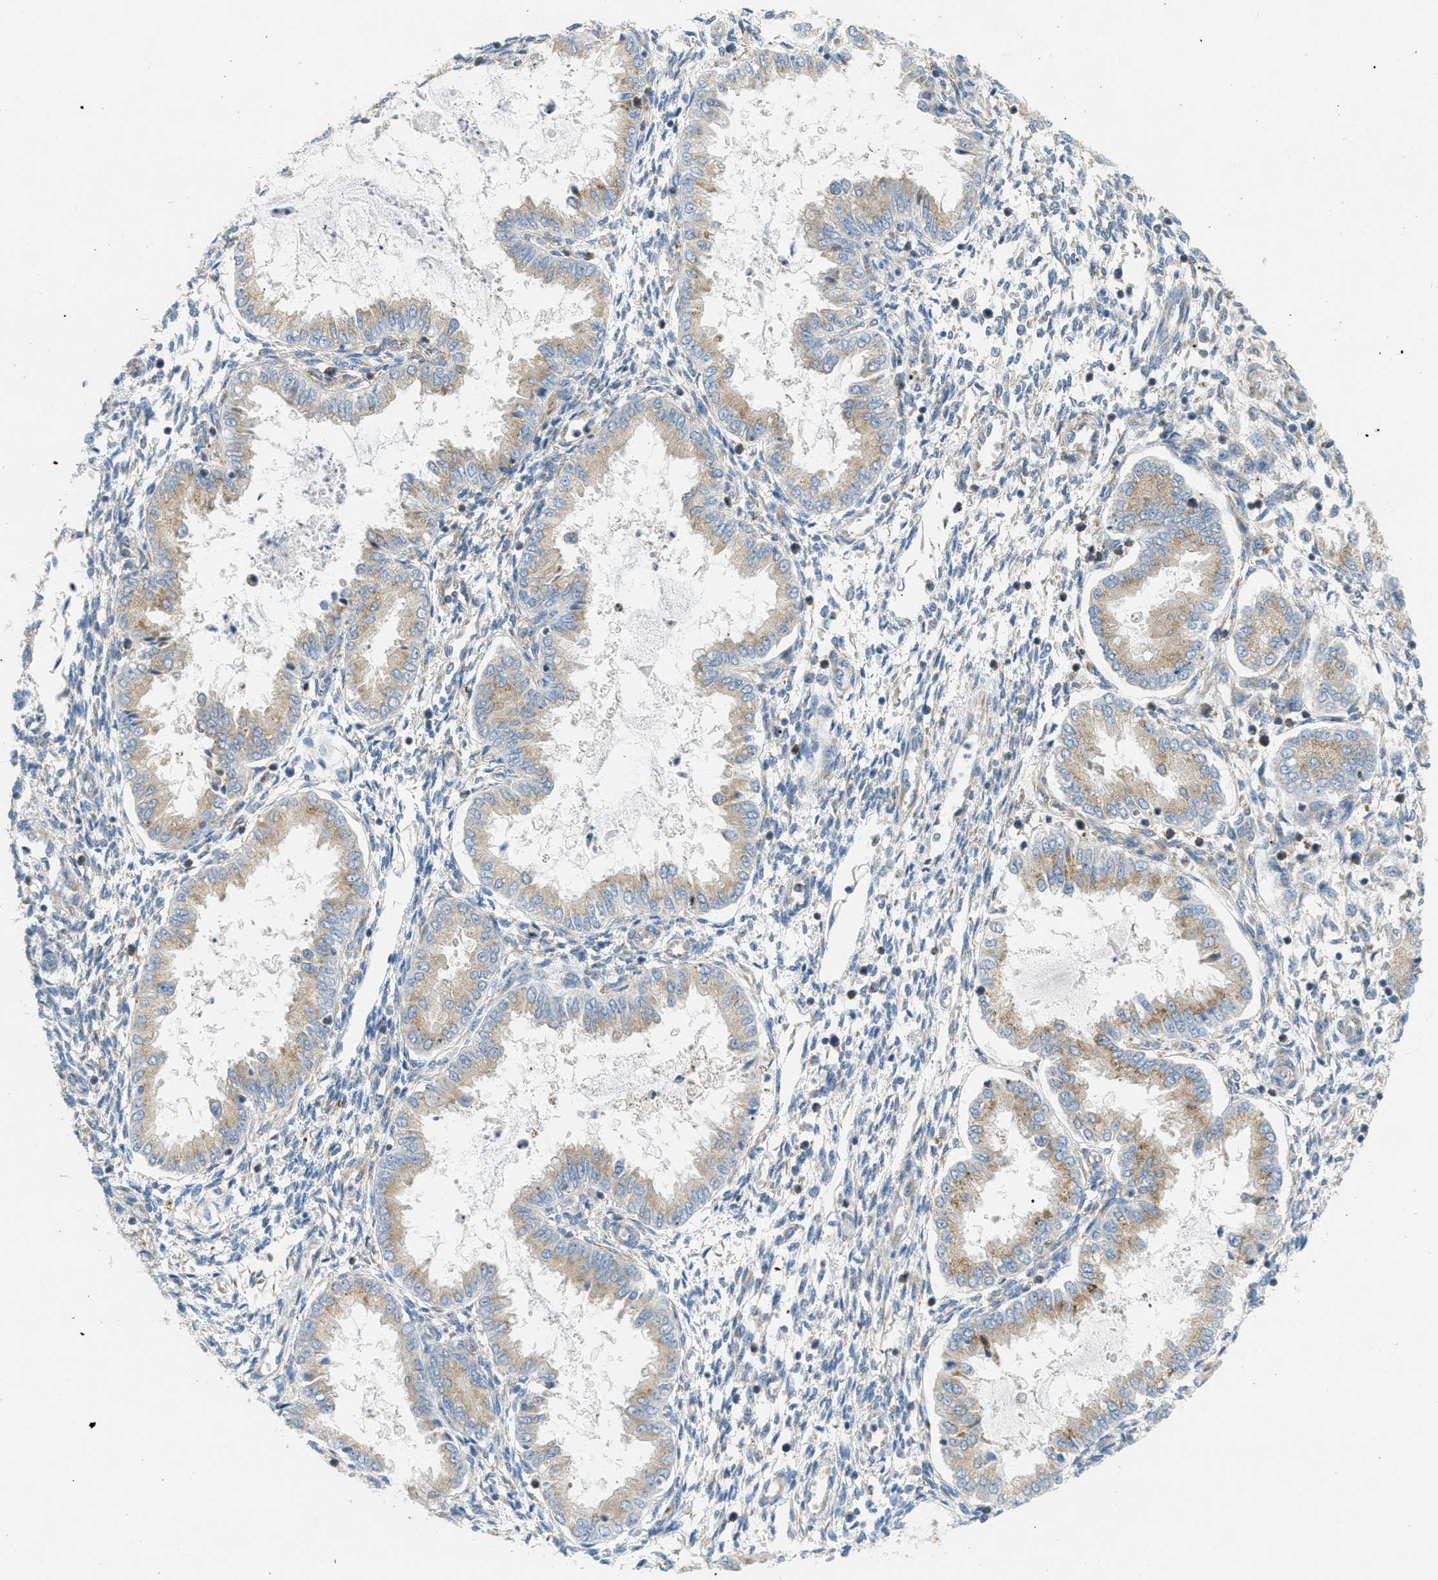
{"staining": {"intensity": "weak", "quantity": "25%-75%", "location": "cytoplasmic/membranous"}, "tissue": "endometrium", "cell_type": "Cells in endometrial stroma", "image_type": "normal", "snomed": [{"axis": "morphology", "description": "Normal tissue, NOS"}, {"axis": "topography", "description": "Endometrium"}], "caption": "Protein expression analysis of normal endometrium shows weak cytoplasmic/membranous positivity in about 25%-75% of cells in endometrial stroma. (DAB IHC with brightfield microscopy, high magnification).", "gene": "ABCF1", "patient": {"sex": "female", "age": 33}}